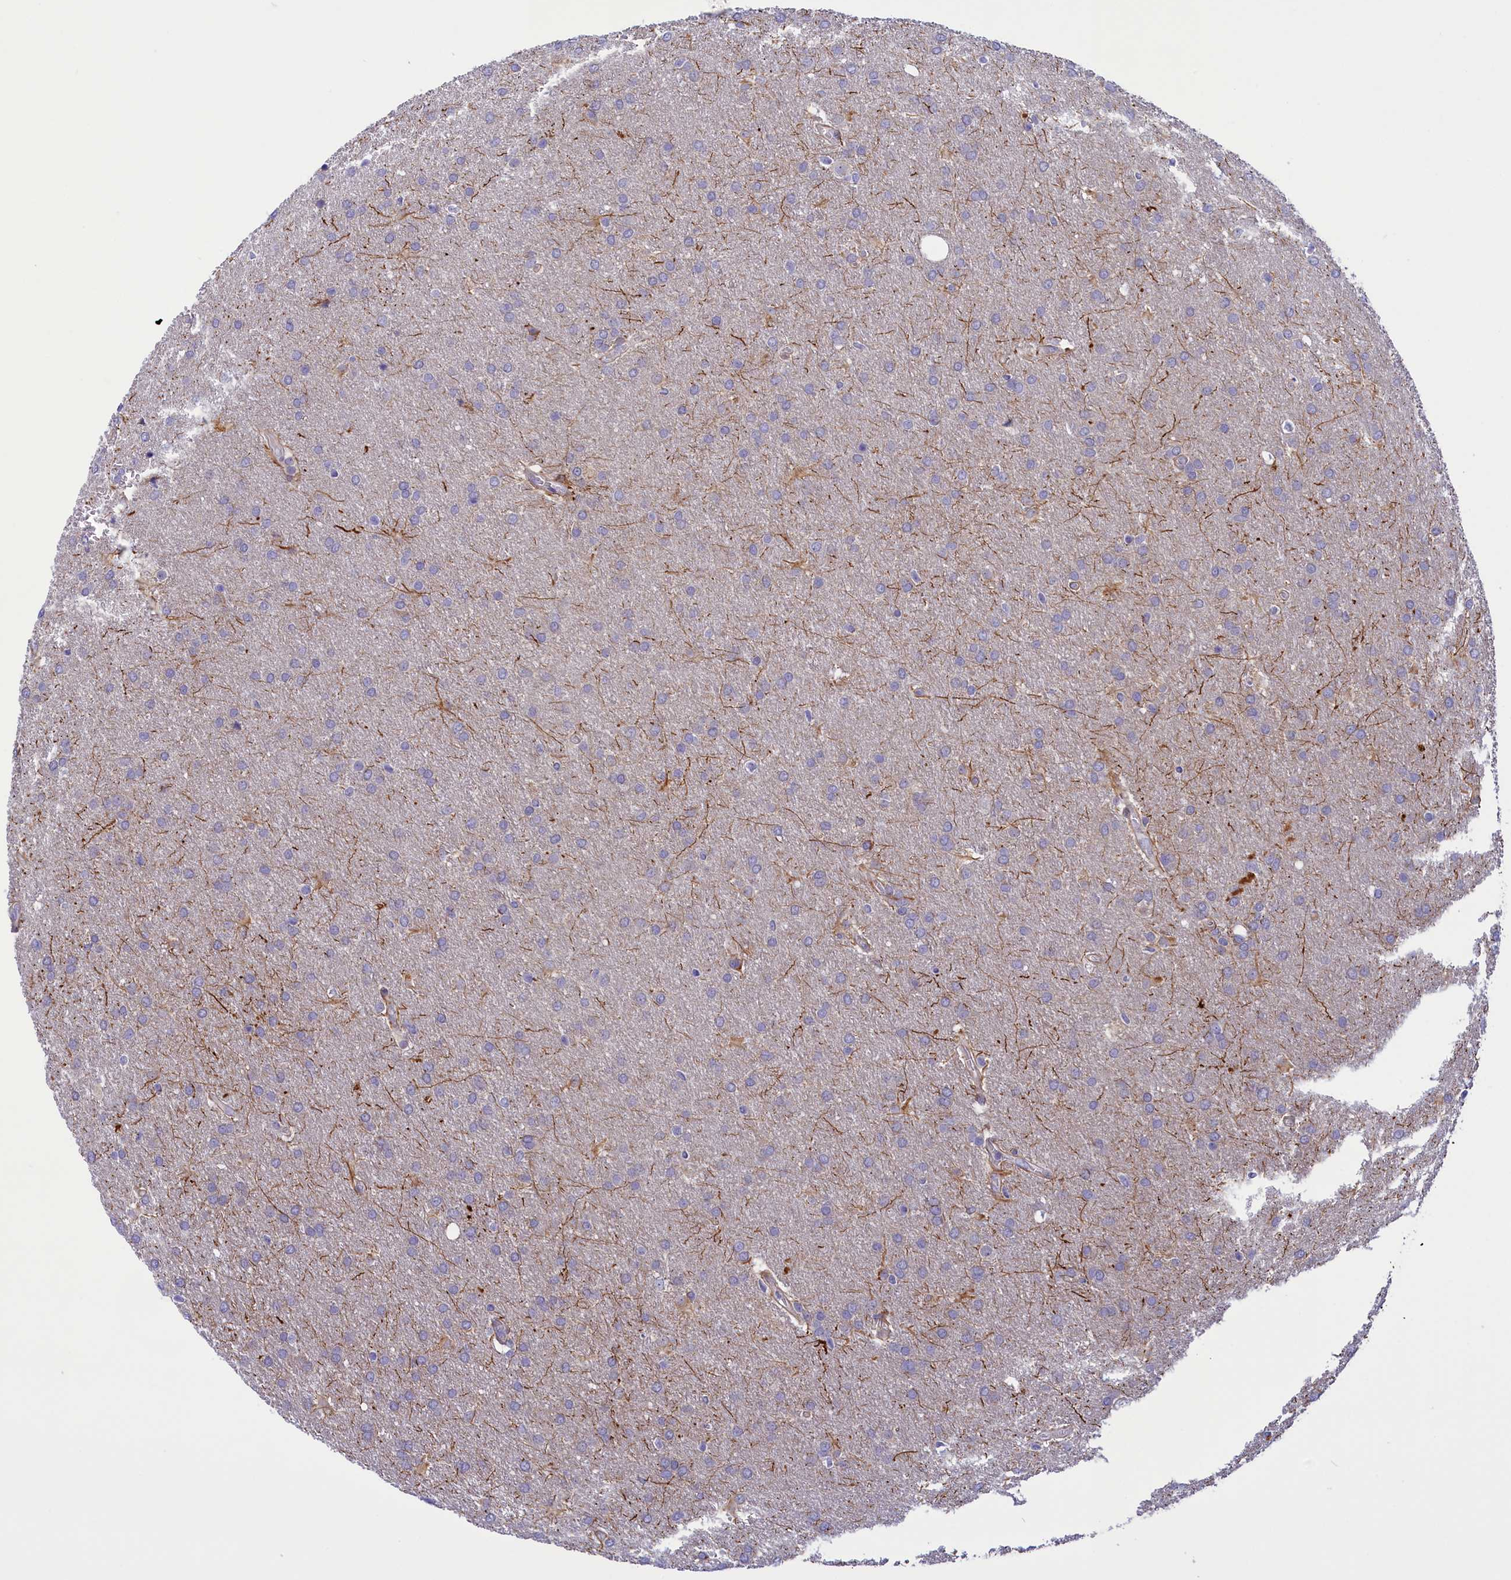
{"staining": {"intensity": "negative", "quantity": "none", "location": "none"}, "tissue": "glioma", "cell_type": "Tumor cells", "image_type": "cancer", "snomed": [{"axis": "morphology", "description": "Glioma, malignant, Low grade"}, {"axis": "topography", "description": "Brain"}], "caption": "Photomicrograph shows no protein expression in tumor cells of malignant glioma (low-grade) tissue. The staining was performed using DAB (3,3'-diaminobenzidine) to visualize the protein expression in brown, while the nuclei were stained in blue with hematoxylin (Magnification: 20x).", "gene": "CORO2A", "patient": {"sex": "female", "age": 32}}